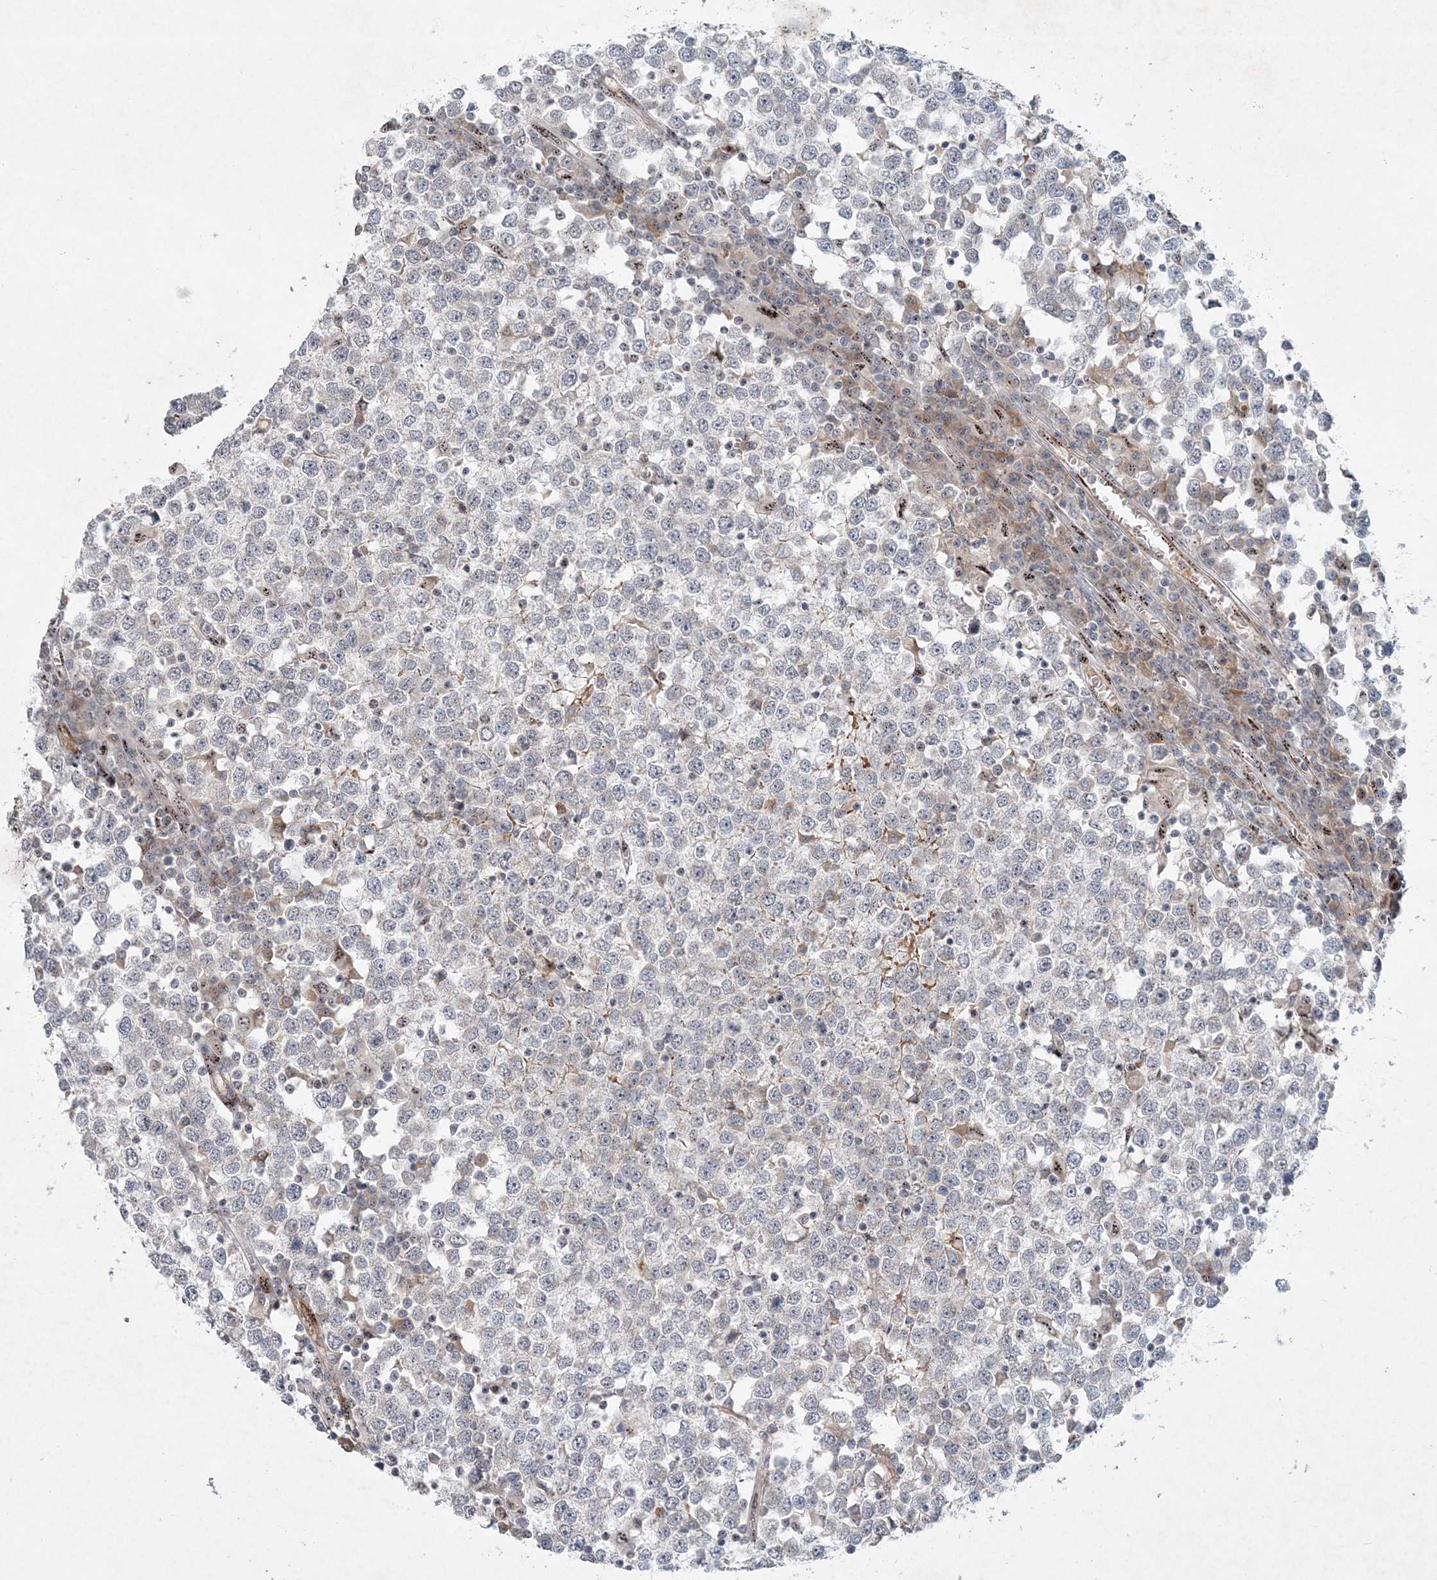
{"staining": {"intensity": "negative", "quantity": "none", "location": "none"}, "tissue": "testis cancer", "cell_type": "Tumor cells", "image_type": "cancer", "snomed": [{"axis": "morphology", "description": "Seminoma, NOS"}, {"axis": "topography", "description": "Testis"}], "caption": "Histopathology image shows no protein staining in tumor cells of testis seminoma tissue. The staining was performed using DAB (3,3'-diaminobenzidine) to visualize the protein expression in brown, while the nuclei were stained in blue with hematoxylin (Magnification: 20x).", "gene": "GIN1", "patient": {"sex": "male", "age": 65}}